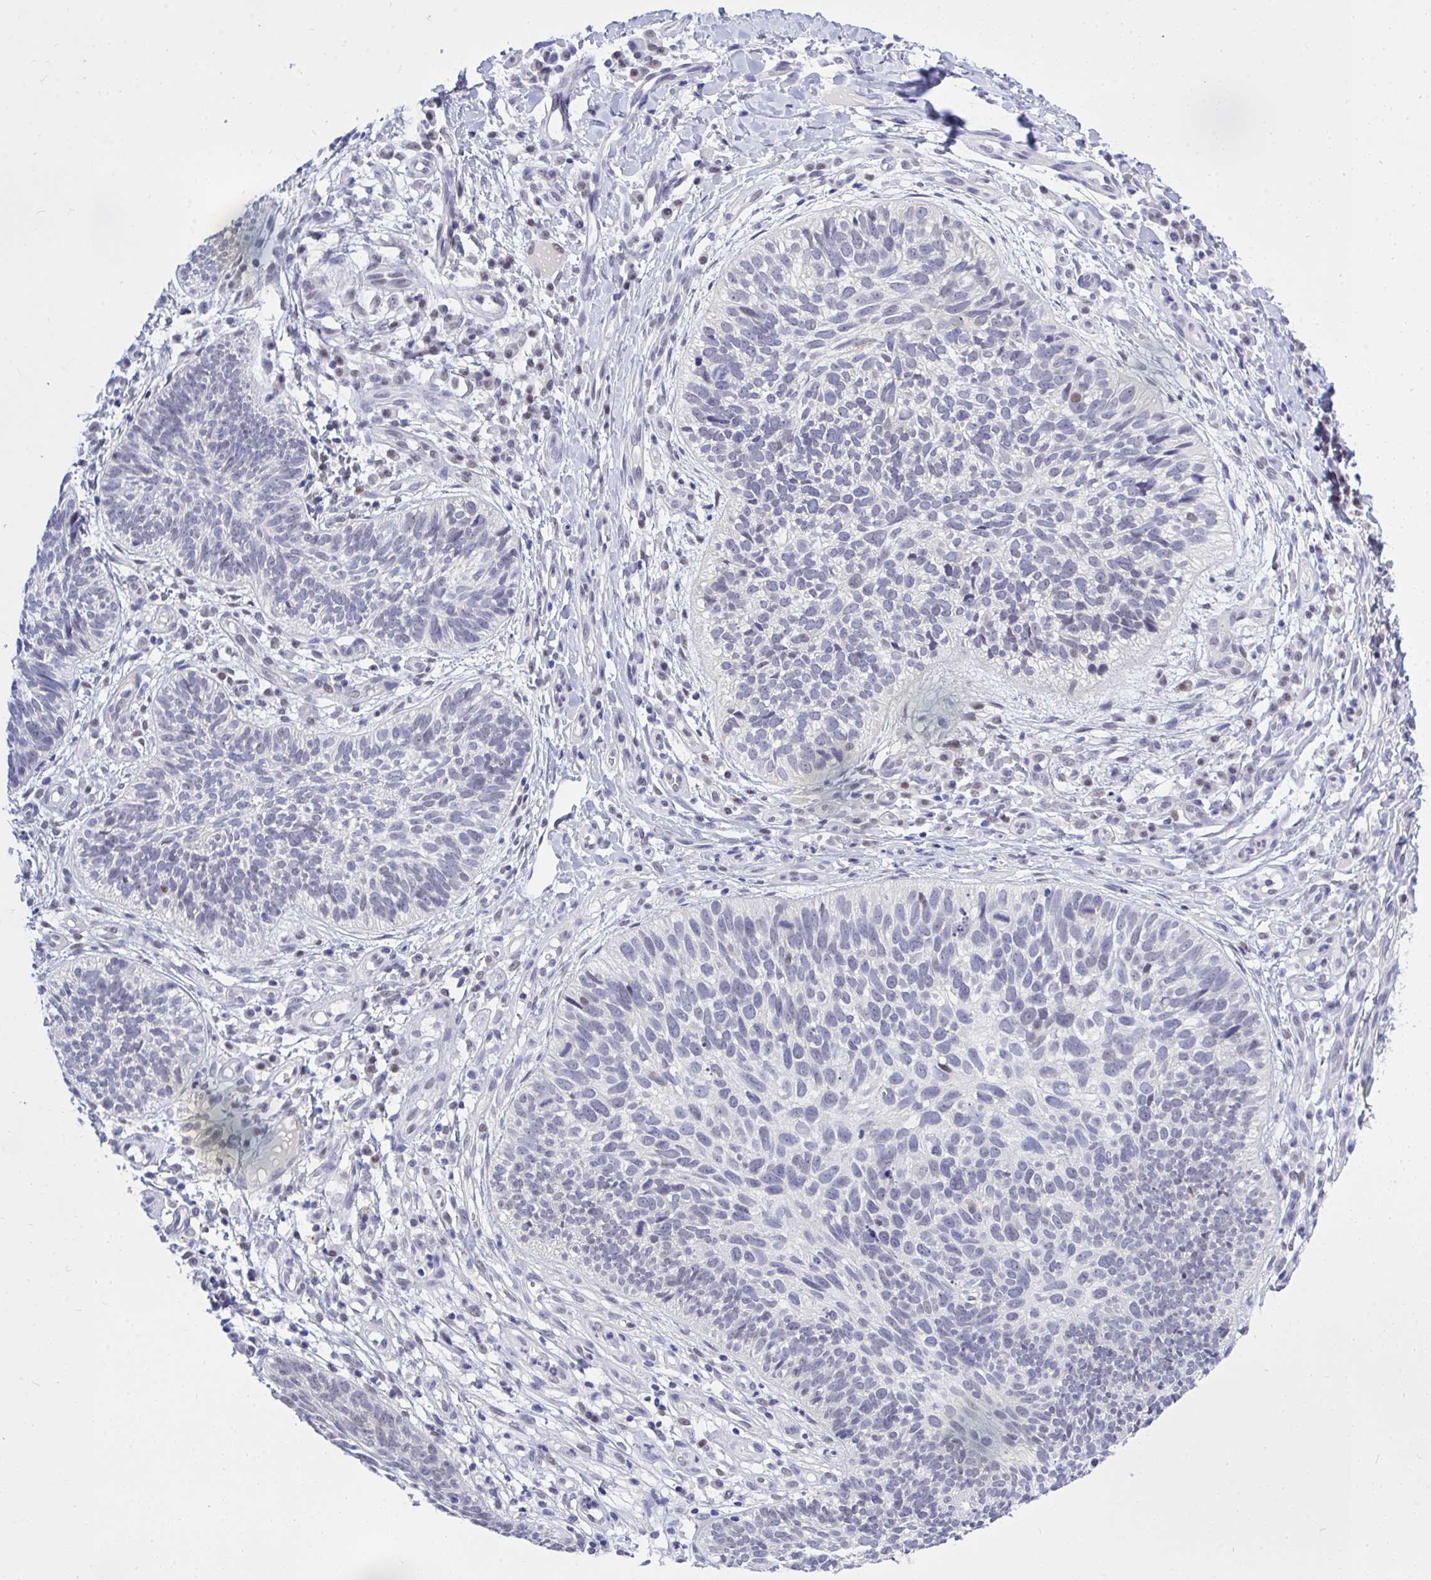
{"staining": {"intensity": "weak", "quantity": "<25%", "location": "nuclear"}, "tissue": "skin cancer", "cell_type": "Tumor cells", "image_type": "cancer", "snomed": [{"axis": "morphology", "description": "Basal cell carcinoma"}, {"axis": "topography", "description": "Skin"}, {"axis": "topography", "description": "Skin of leg"}], "caption": "This image is of basal cell carcinoma (skin) stained with IHC to label a protein in brown with the nuclei are counter-stained blue. There is no positivity in tumor cells.", "gene": "THOP1", "patient": {"sex": "female", "age": 87}}